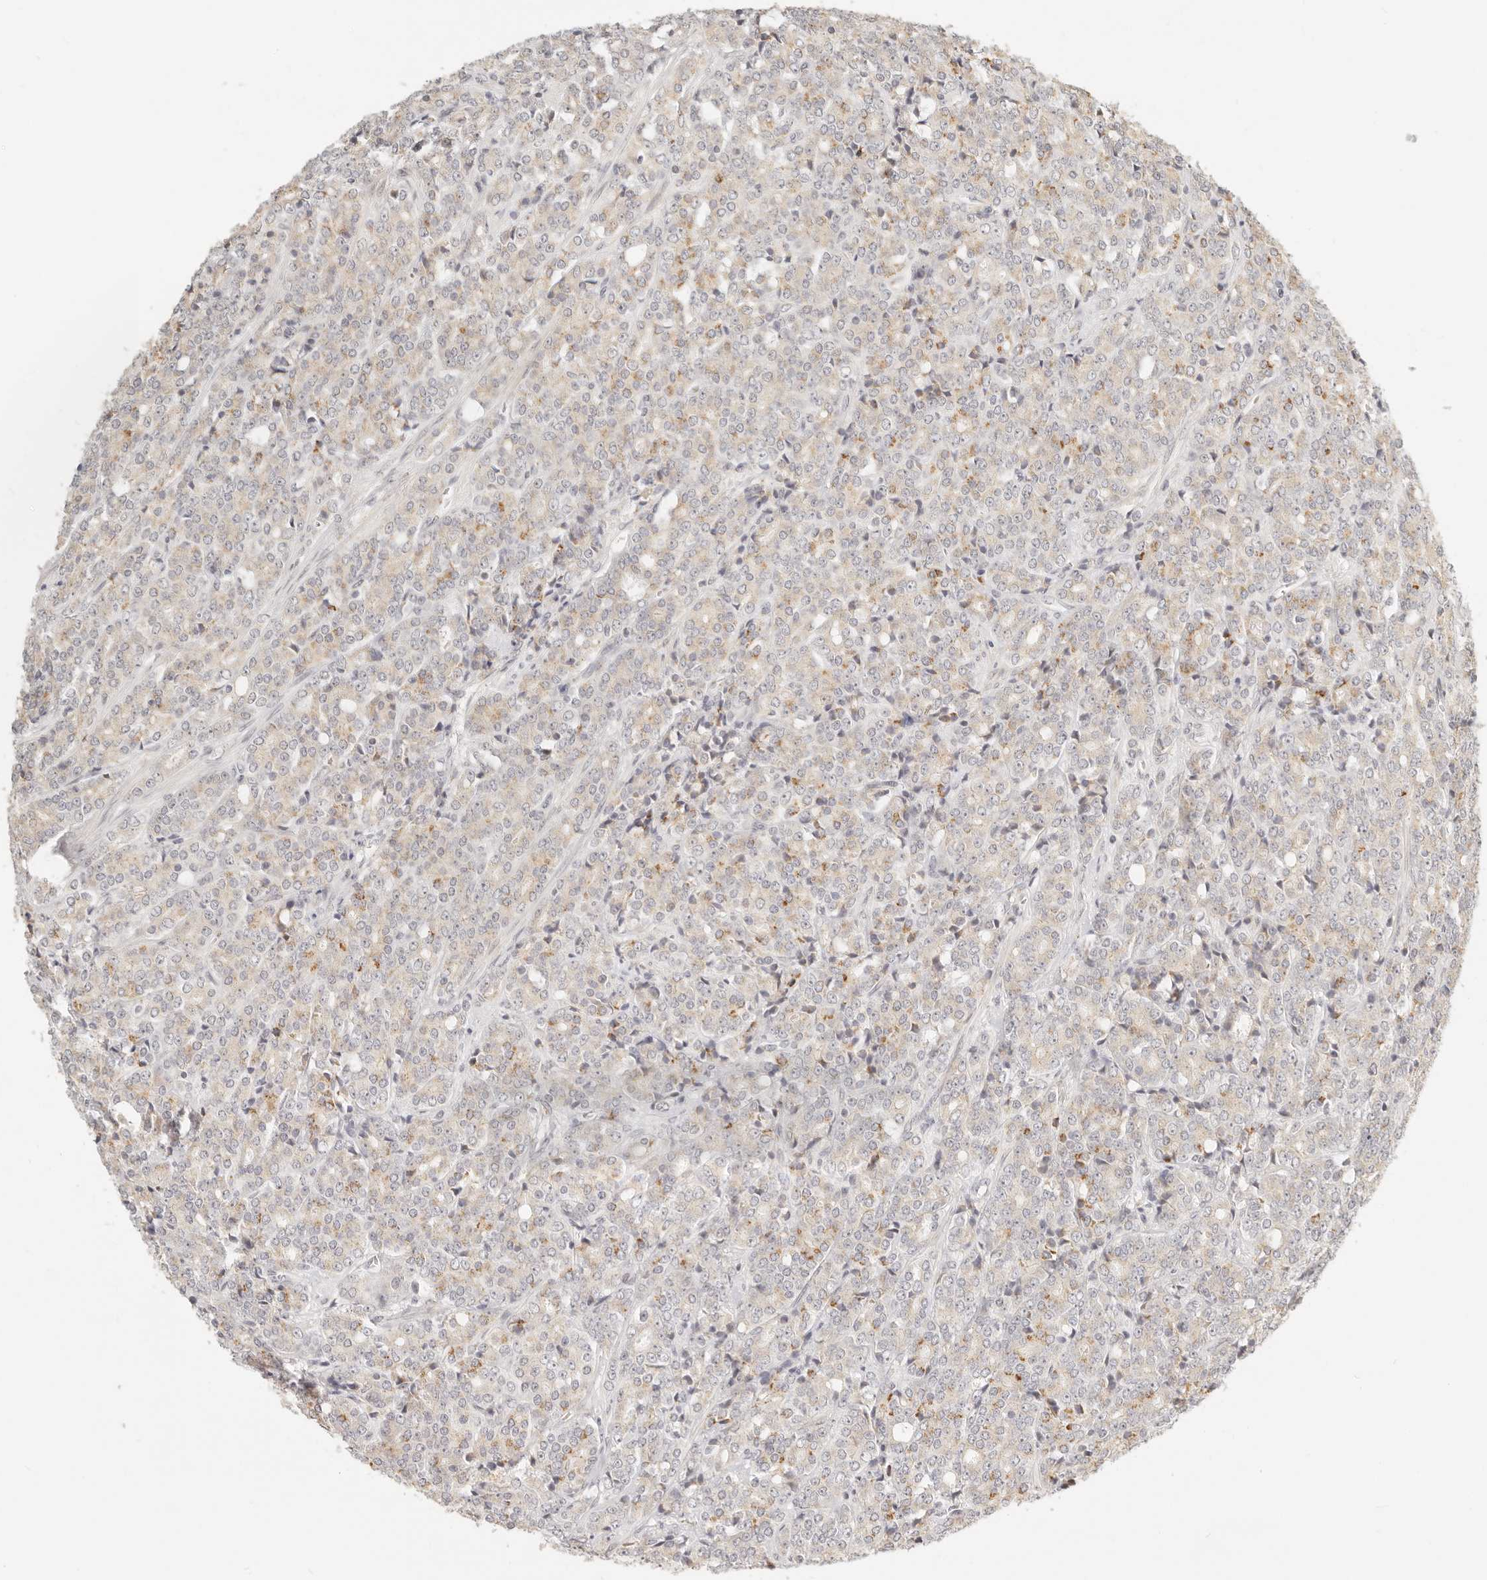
{"staining": {"intensity": "weak", "quantity": ">75%", "location": "cytoplasmic/membranous"}, "tissue": "prostate cancer", "cell_type": "Tumor cells", "image_type": "cancer", "snomed": [{"axis": "morphology", "description": "Adenocarcinoma, High grade"}, {"axis": "topography", "description": "Prostate"}], "caption": "This is a micrograph of immunohistochemistry staining of prostate cancer (high-grade adenocarcinoma), which shows weak staining in the cytoplasmic/membranous of tumor cells.", "gene": "FAM20B", "patient": {"sex": "male", "age": 62}}